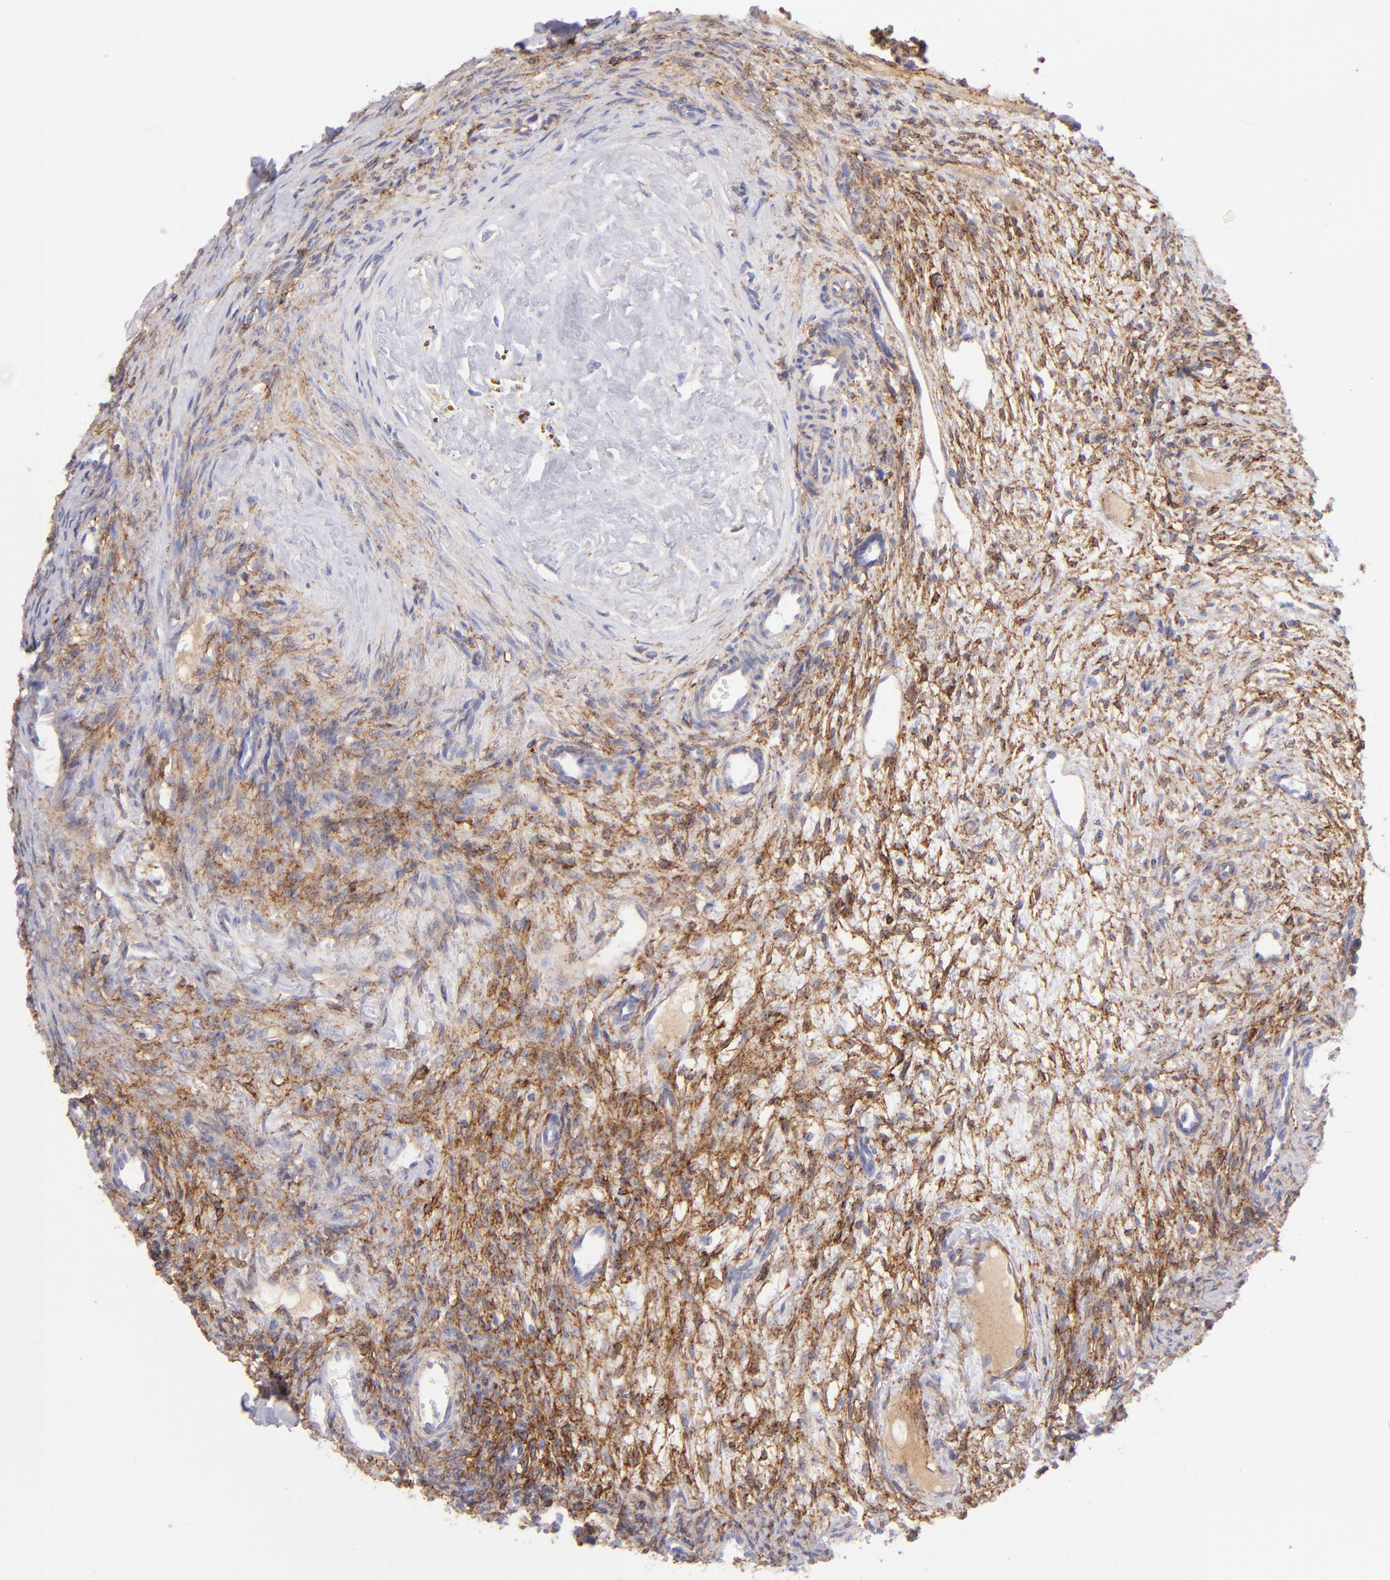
{"staining": {"intensity": "negative", "quantity": "none", "location": "none"}, "tissue": "ovary", "cell_type": "Follicle cells", "image_type": "normal", "snomed": [{"axis": "morphology", "description": "Normal tissue, NOS"}, {"axis": "topography", "description": "Ovary"}], "caption": "DAB (3,3'-diaminobenzidine) immunohistochemical staining of benign ovary shows no significant staining in follicle cells.", "gene": "CD81", "patient": {"sex": "female", "age": 33}}